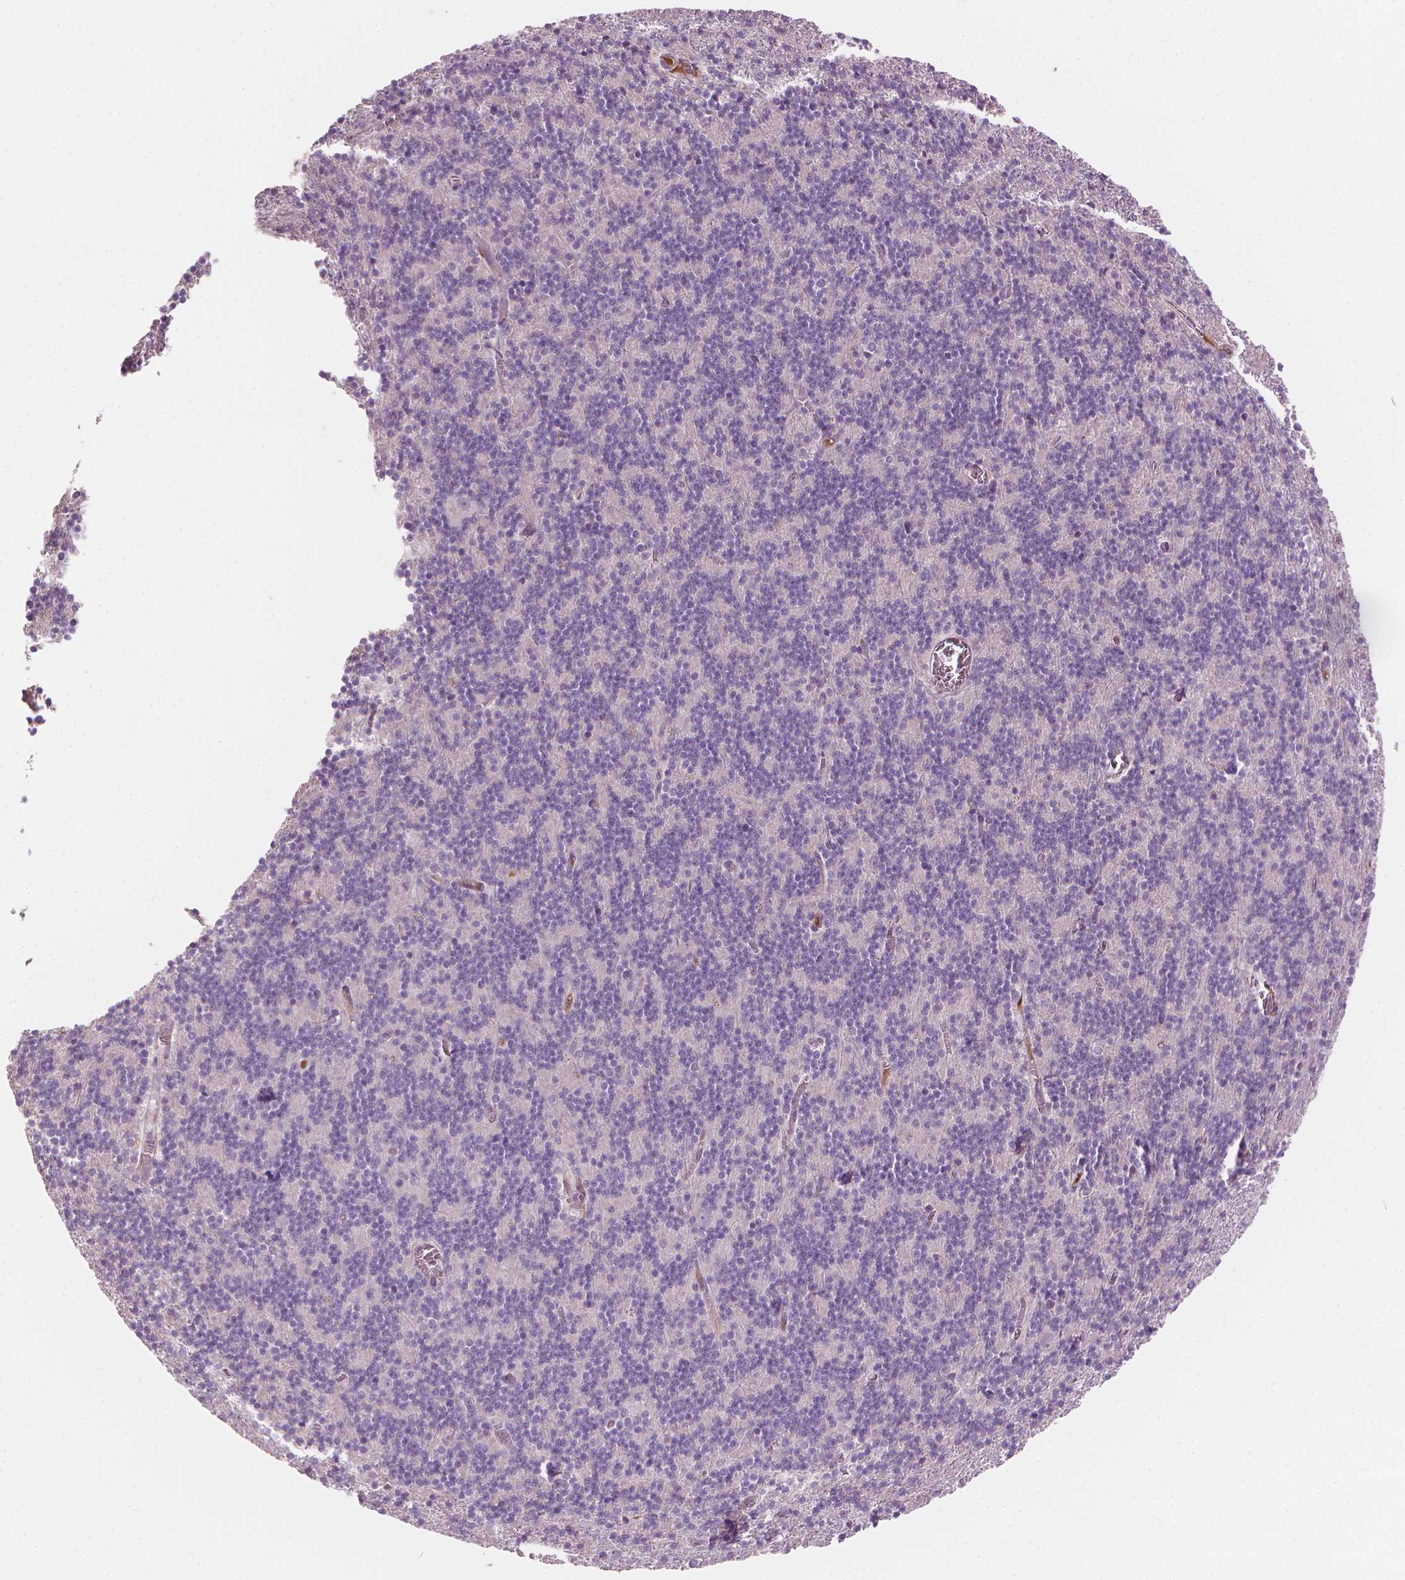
{"staining": {"intensity": "negative", "quantity": "none", "location": "none"}, "tissue": "cerebellum", "cell_type": "Cells in granular layer", "image_type": "normal", "snomed": [{"axis": "morphology", "description": "Normal tissue, NOS"}, {"axis": "topography", "description": "Cerebellum"}], "caption": "Immunohistochemistry image of benign cerebellum: human cerebellum stained with DAB (3,3'-diaminobenzidine) reveals no significant protein expression in cells in granular layer.", "gene": "SAXO2", "patient": {"sex": "male", "age": 70}}